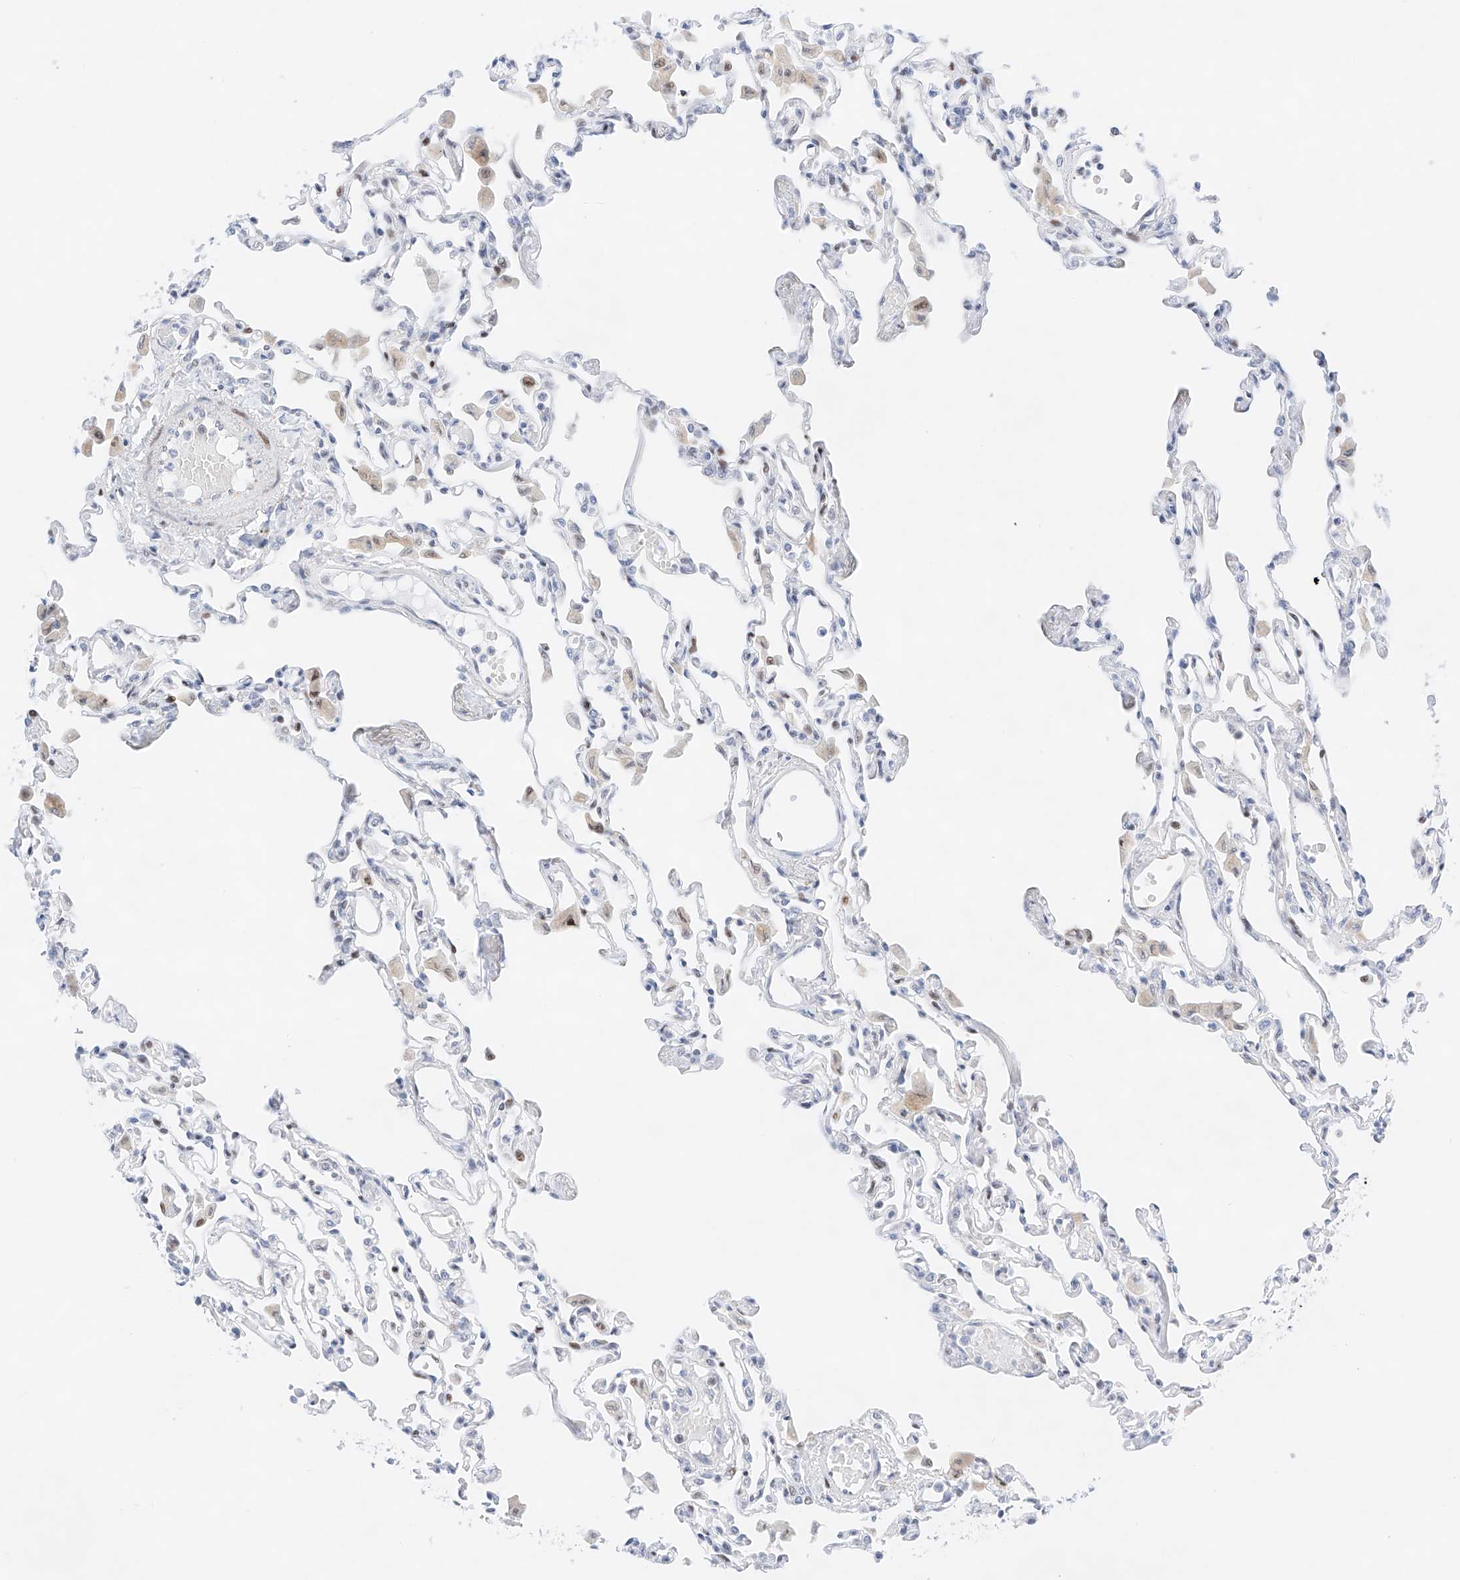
{"staining": {"intensity": "negative", "quantity": "none", "location": "none"}, "tissue": "lung", "cell_type": "Alveolar cells", "image_type": "normal", "snomed": [{"axis": "morphology", "description": "Normal tissue, NOS"}, {"axis": "topography", "description": "Bronchus"}, {"axis": "topography", "description": "Lung"}], "caption": "DAB immunohistochemical staining of normal lung displays no significant staining in alveolar cells. (Stains: DAB (3,3'-diaminobenzidine) IHC with hematoxylin counter stain, Microscopy: brightfield microscopy at high magnification).", "gene": "NT5C3B", "patient": {"sex": "female", "age": 49}}